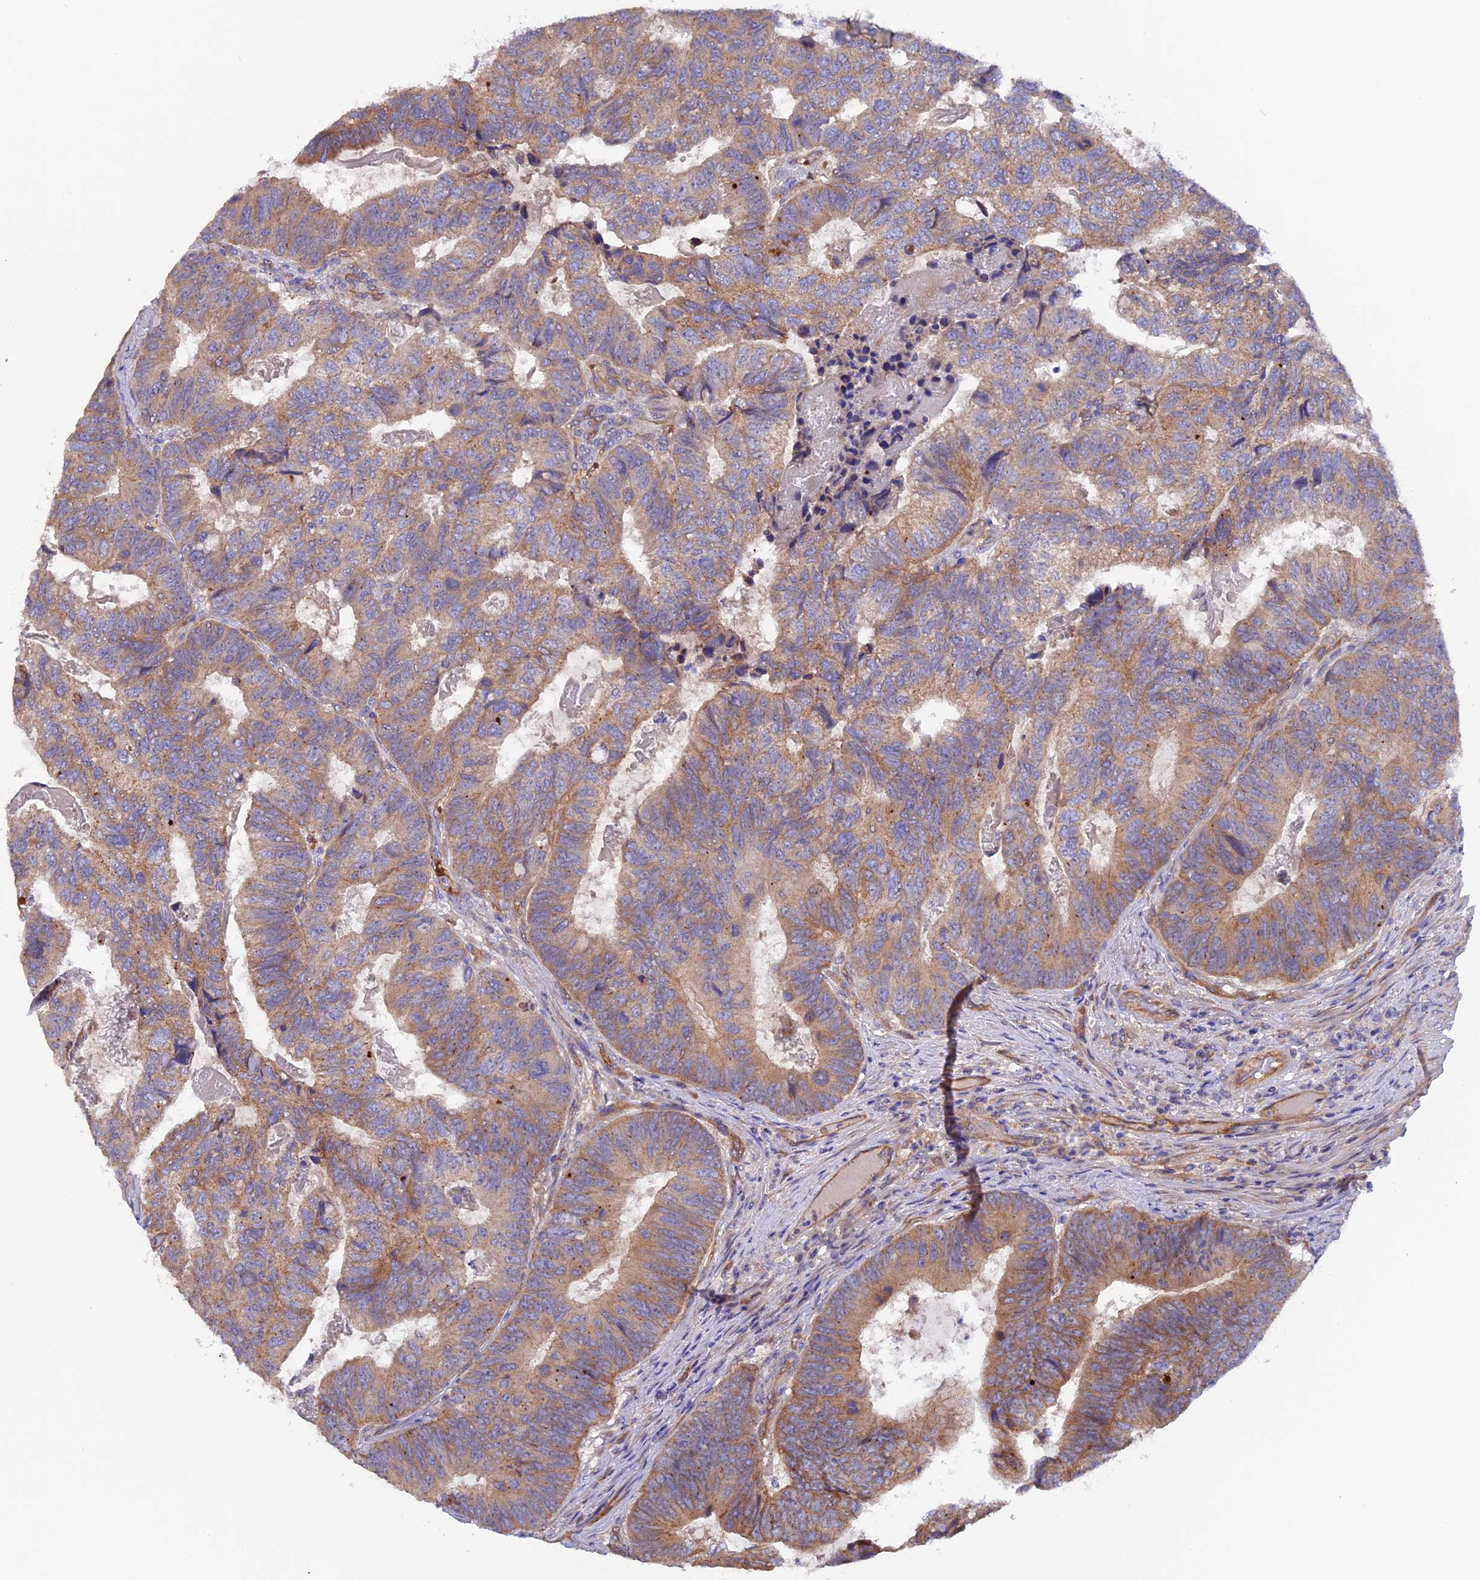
{"staining": {"intensity": "moderate", "quantity": ">75%", "location": "cytoplasmic/membranous"}, "tissue": "colorectal cancer", "cell_type": "Tumor cells", "image_type": "cancer", "snomed": [{"axis": "morphology", "description": "Adenocarcinoma, NOS"}, {"axis": "topography", "description": "Colon"}], "caption": "Brown immunohistochemical staining in adenocarcinoma (colorectal) reveals moderate cytoplasmic/membranous expression in approximately >75% of tumor cells.", "gene": "DUS3L", "patient": {"sex": "female", "age": 67}}